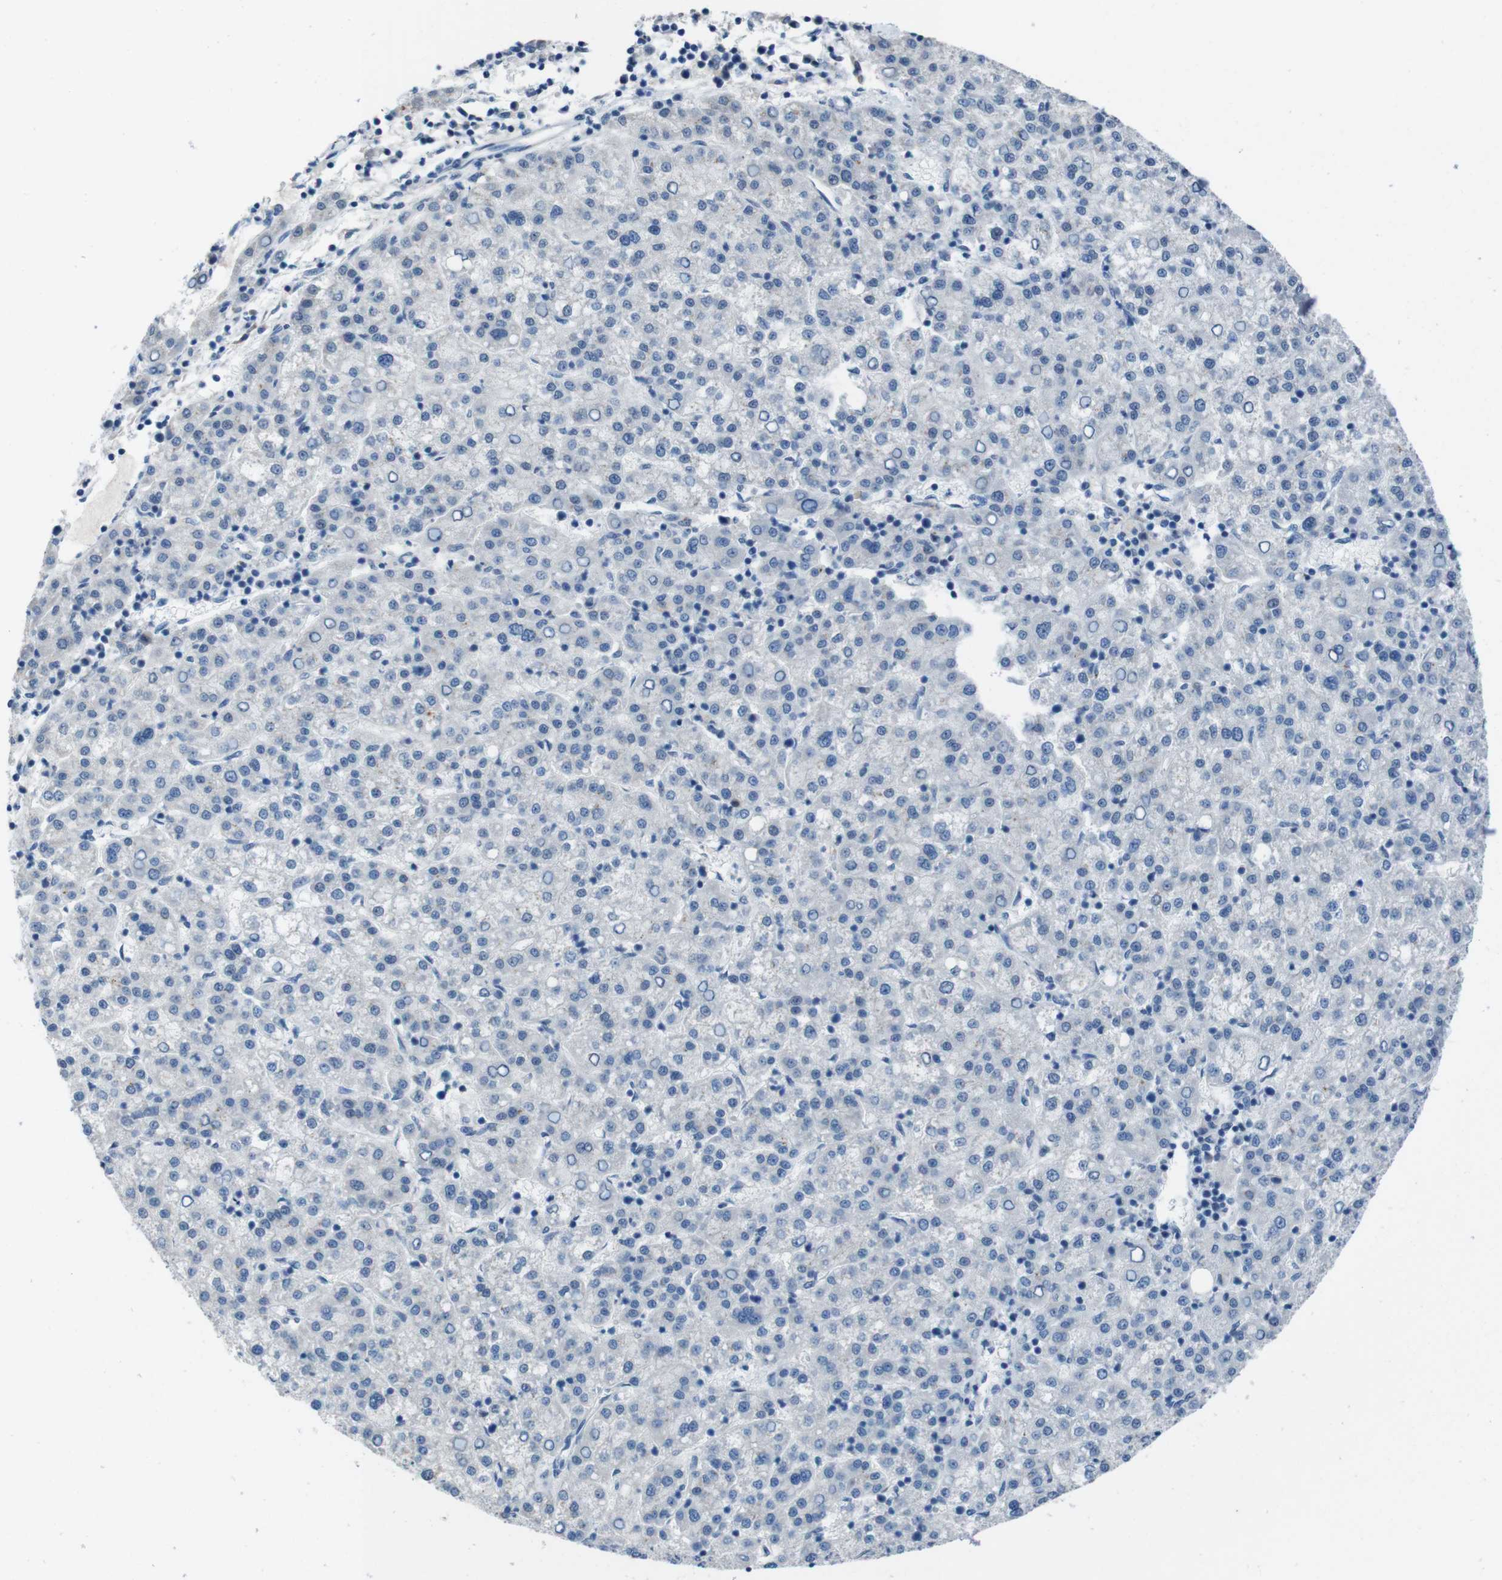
{"staining": {"intensity": "negative", "quantity": "none", "location": "none"}, "tissue": "liver cancer", "cell_type": "Tumor cells", "image_type": "cancer", "snomed": [{"axis": "morphology", "description": "Carcinoma, Hepatocellular, NOS"}, {"axis": "topography", "description": "Liver"}], "caption": "A high-resolution photomicrograph shows IHC staining of liver cancer (hepatocellular carcinoma), which displays no significant staining in tumor cells.", "gene": "CDHR2", "patient": {"sex": "female", "age": 58}}